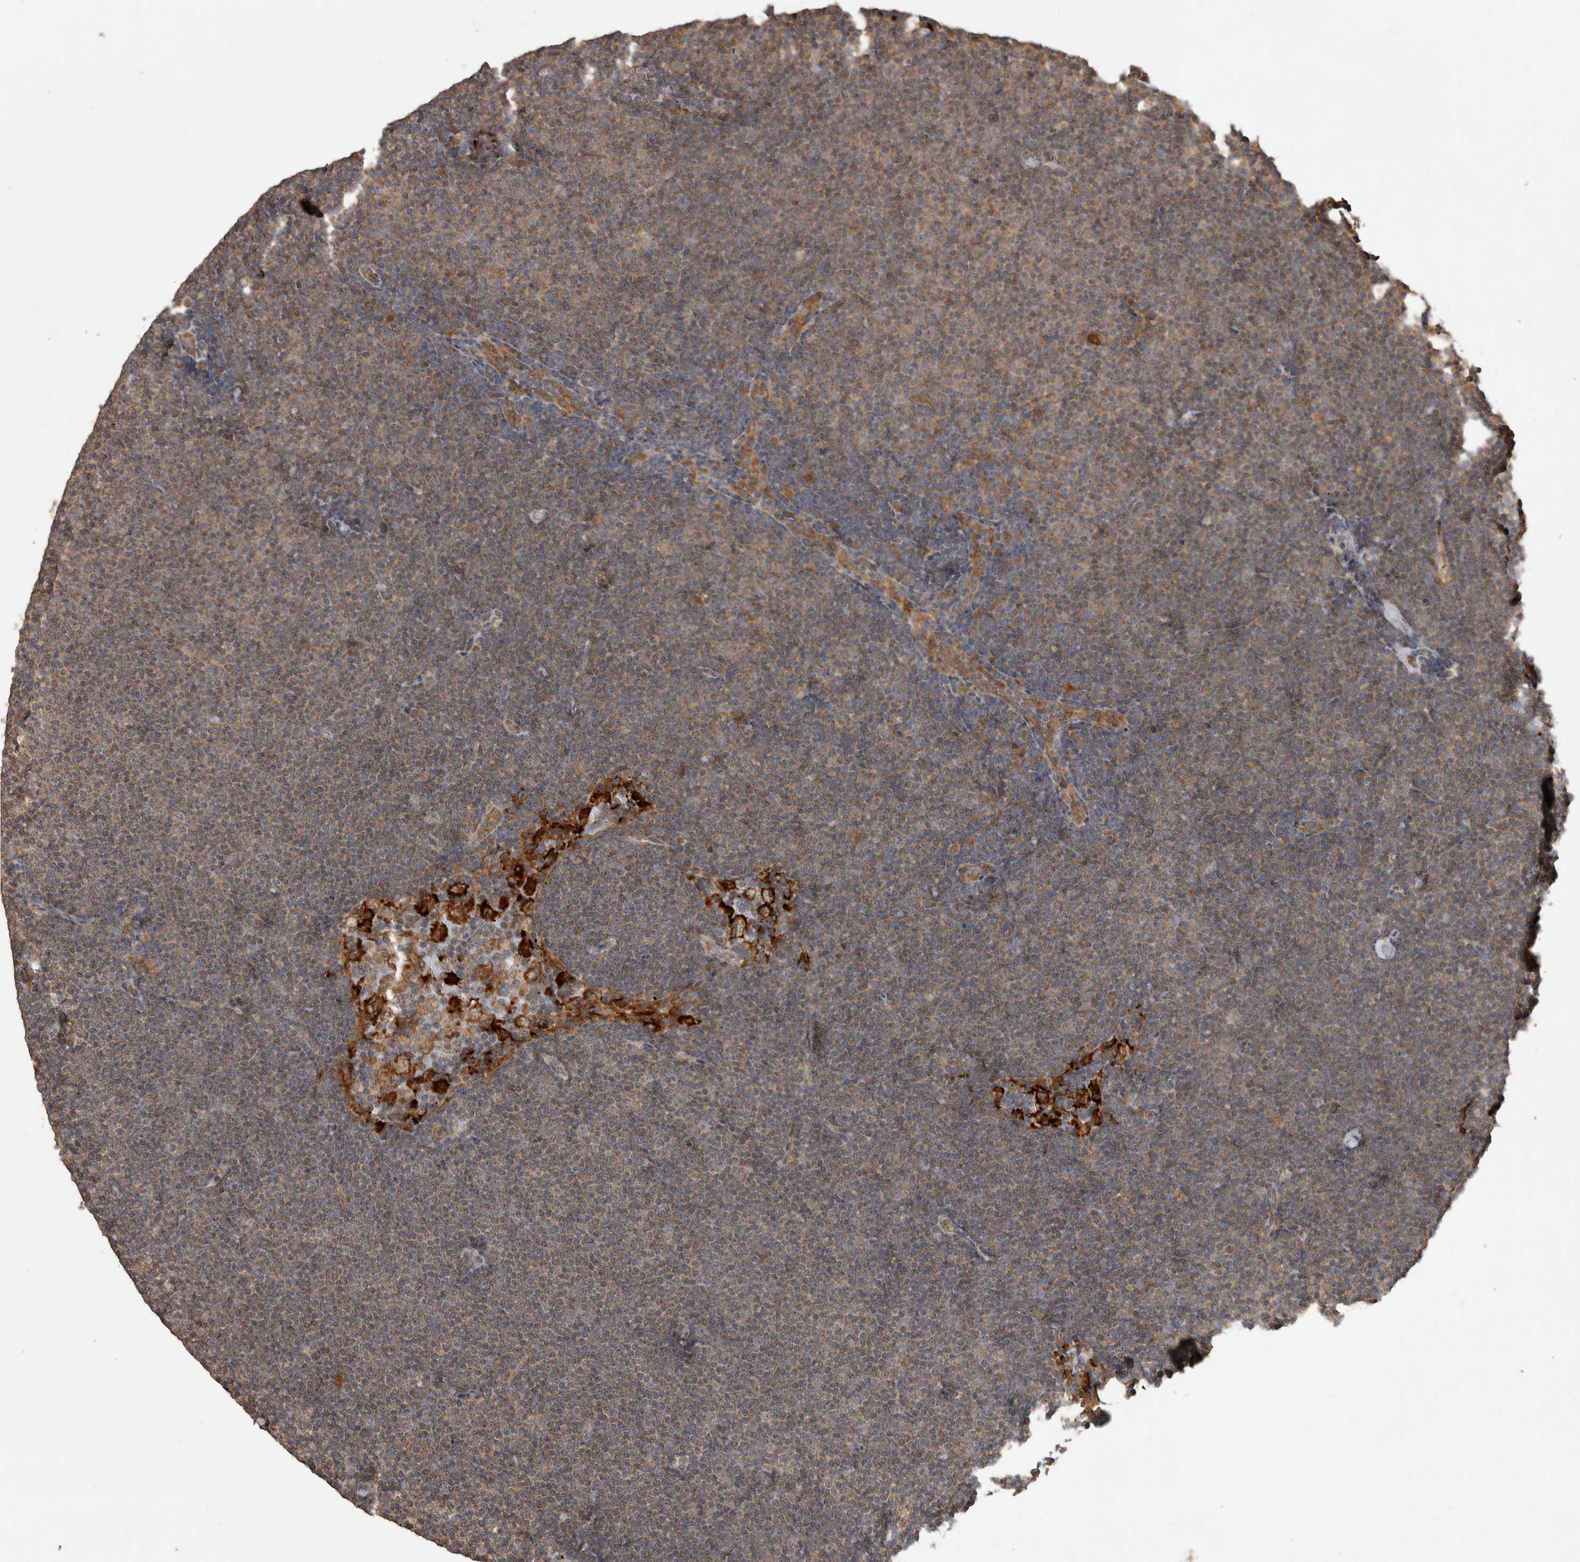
{"staining": {"intensity": "moderate", "quantity": "<25%", "location": "cytoplasmic/membranous"}, "tissue": "lymphoma", "cell_type": "Tumor cells", "image_type": "cancer", "snomed": [{"axis": "morphology", "description": "Malignant lymphoma, non-Hodgkin's type, Low grade"}, {"axis": "topography", "description": "Lymph node"}], "caption": "Protein positivity by immunohistochemistry (IHC) reveals moderate cytoplasmic/membranous staining in about <25% of tumor cells in lymphoma. The staining is performed using DAB (3,3'-diaminobenzidine) brown chromogen to label protein expression. The nuclei are counter-stained blue using hematoxylin.", "gene": "ATXN2", "patient": {"sex": "female", "age": 53}}